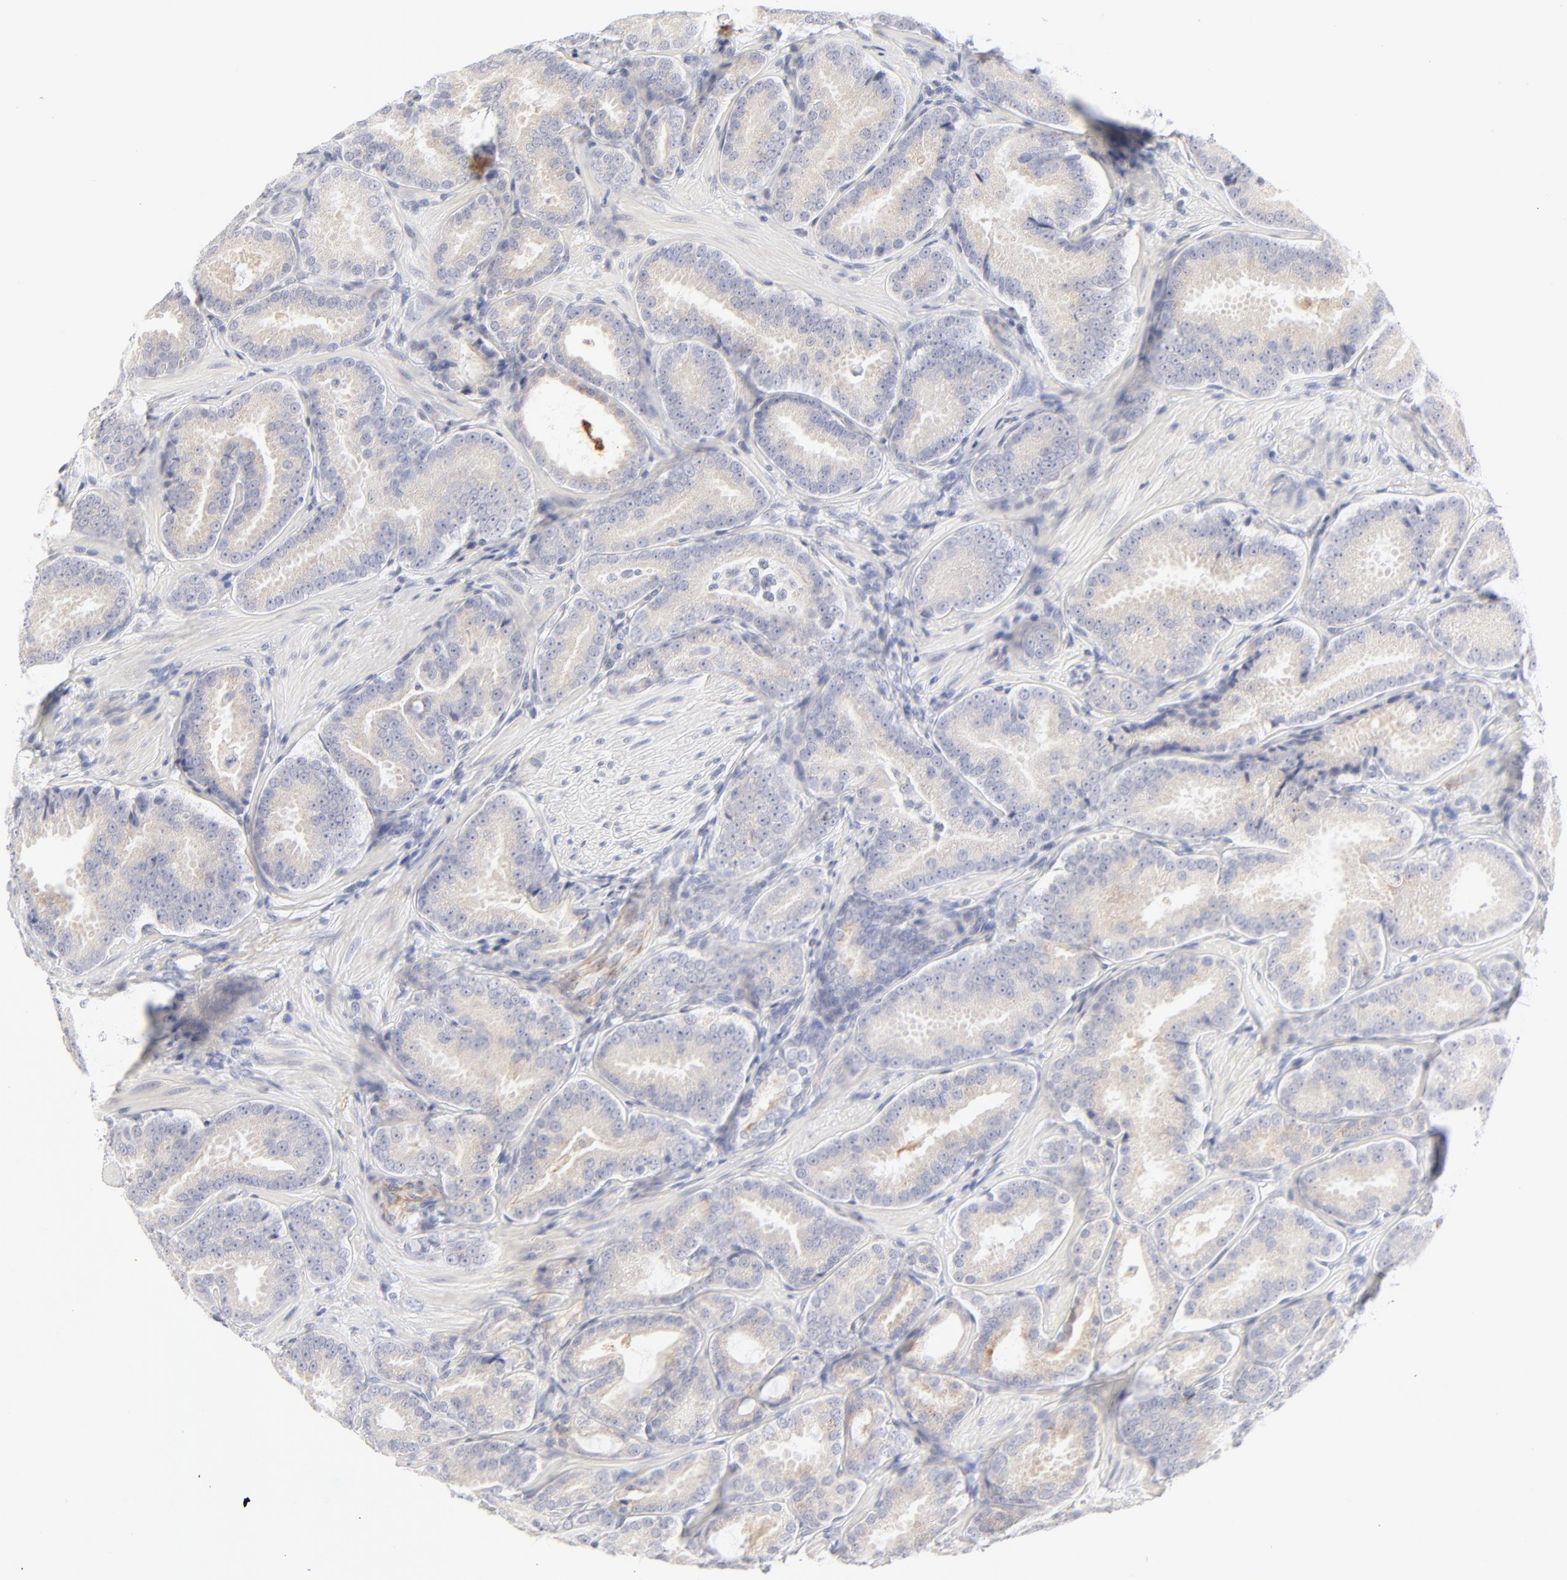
{"staining": {"intensity": "weak", "quantity": "<25%", "location": "cytoplasmic/membranous"}, "tissue": "prostate cancer", "cell_type": "Tumor cells", "image_type": "cancer", "snomed": [{"axis": "morphology", "description": "Adenocarcinoma, Low grade"}, {"axis": "topography", "description": "Prostate"}], "caption": "Low-grade adenocarcinoma (prostate) stained for a protein using immunohistochemistry (IHC) reveals no expression tumor cells.", "gene": "NPNT", "patient": {"sex": "male", "age": 59}}